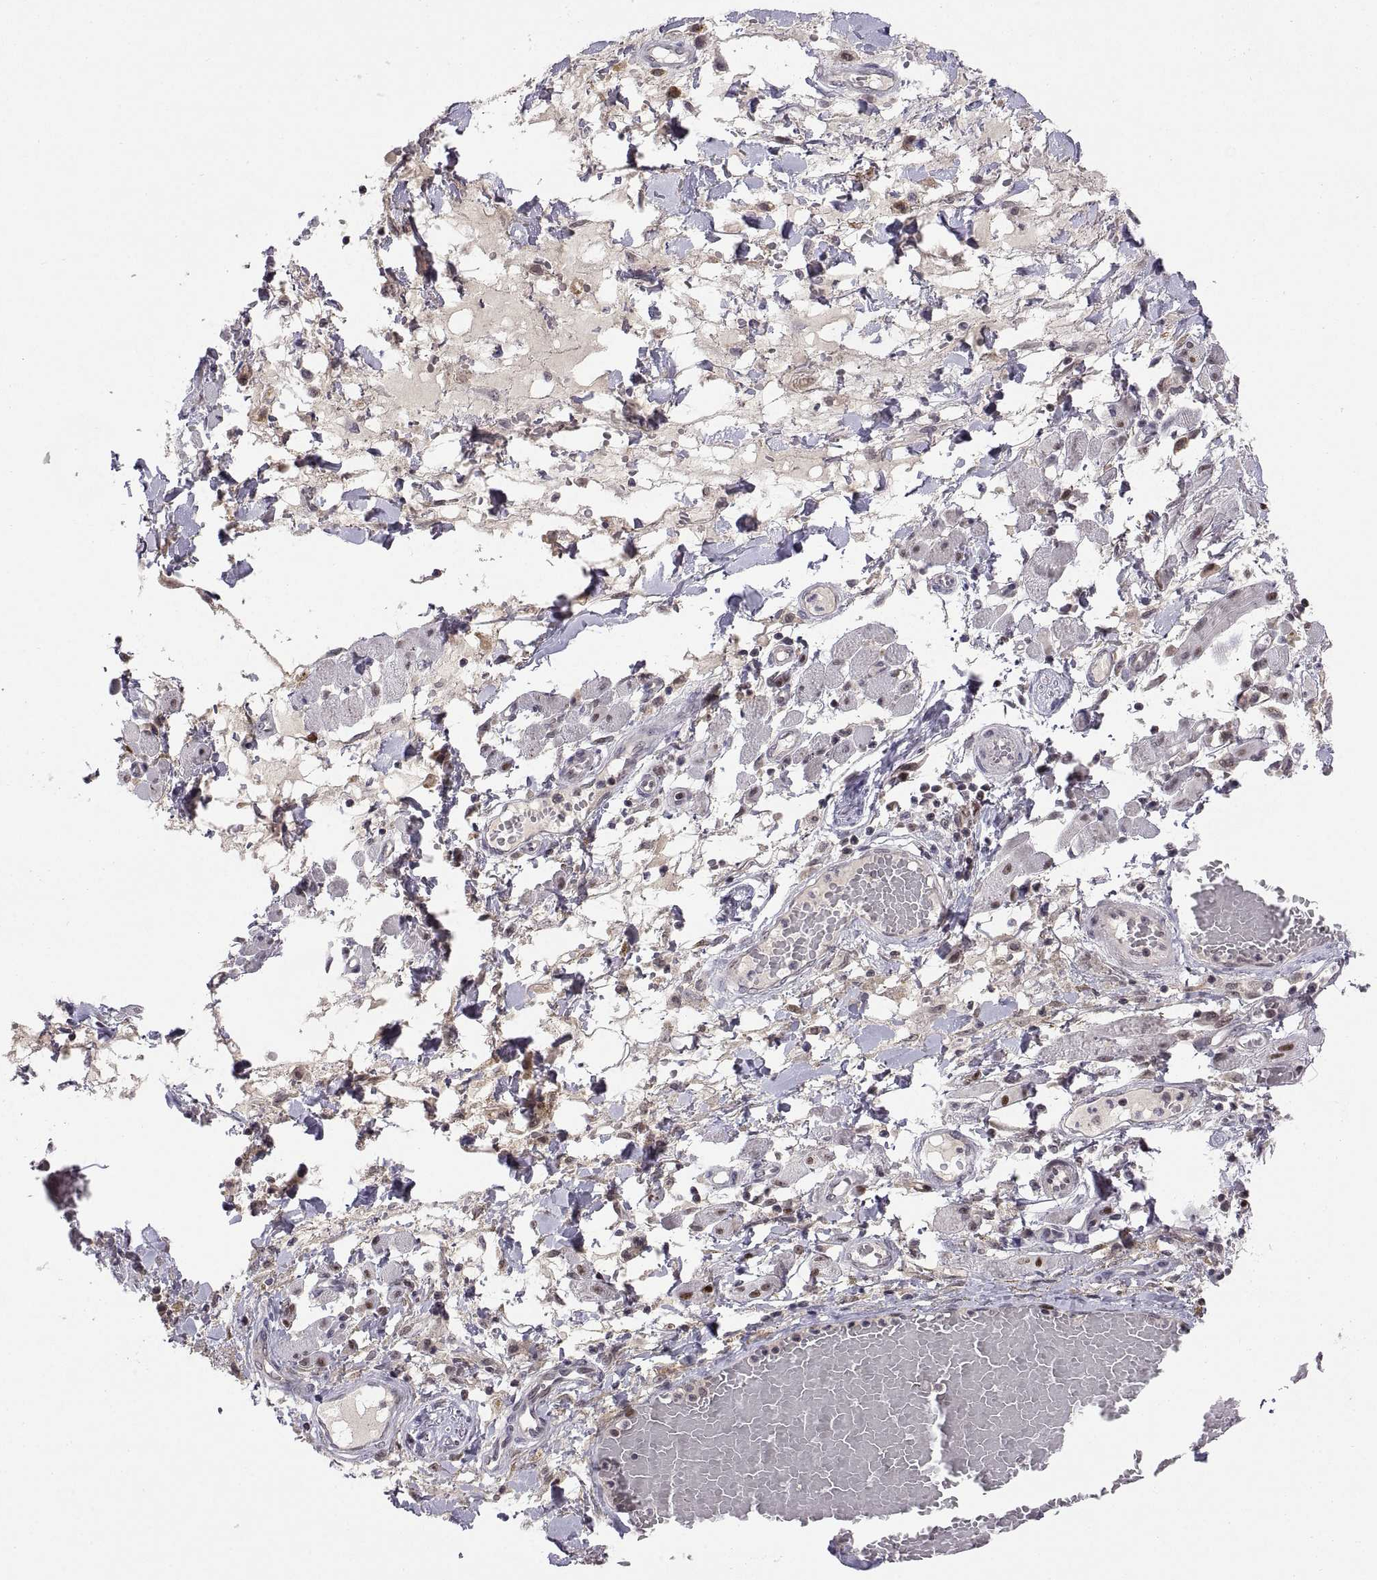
{"staining": {"intensity": "negative", "quantity": "none", "location": "none"}, "tissue": "melanoma", "cell_type": "Tumor cells", "image_type": "cancer", "snomed": [{"axis": "morphology", "description": "Malignant melanoma, NOS"}, {"axis": "topography", "description": "Skin"}], "caption": "Photomicrograph shows no protein positivity in tumor cells of melanoma tissue.", "gene": "CHFR", "patient": {"sex": "female", "age": 91}}